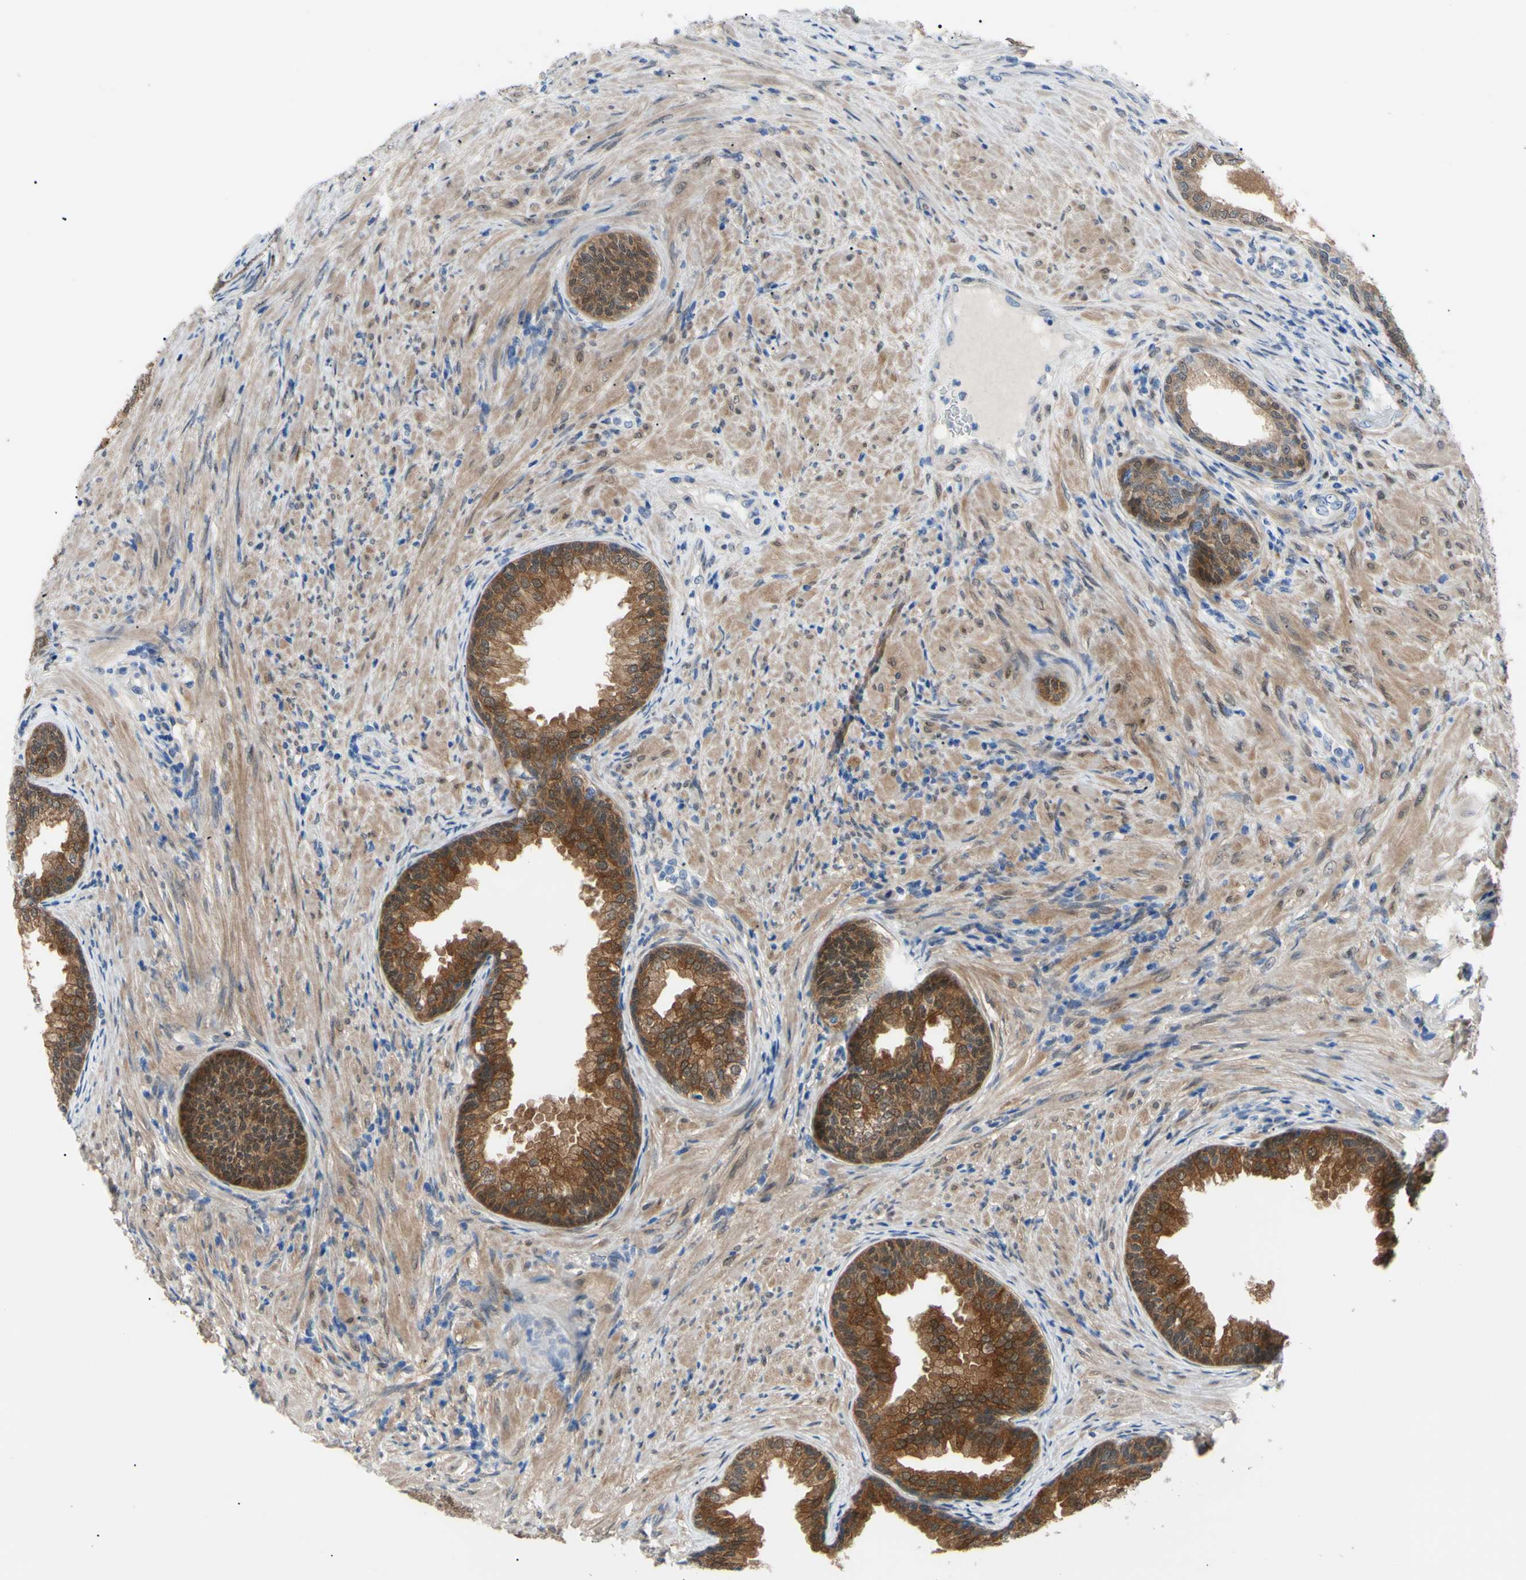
{"staining": {"intensity": "strong", "quantity": ">75%", "location": "cytoplasmic/membranous,nuclear"}, "tissue": "prostate", "cell_type": "Glandular cells", "image_type": "normal", "snomed": [{"axis": "morphology", "description": "Normal tissue, NOS"}, {"axis": "topography", "description": "Prostate"}], "caption": "A photomicrograph of human prostate stained for a protein shows strong cytoplasmic/membranous,nuclear brown staining in glandular cells. Immunohistochemistry stains the protein in brown and the nuclei are stained blue.", "gene": "NOL3", "patient": {"sex": "male", "age": 76}}